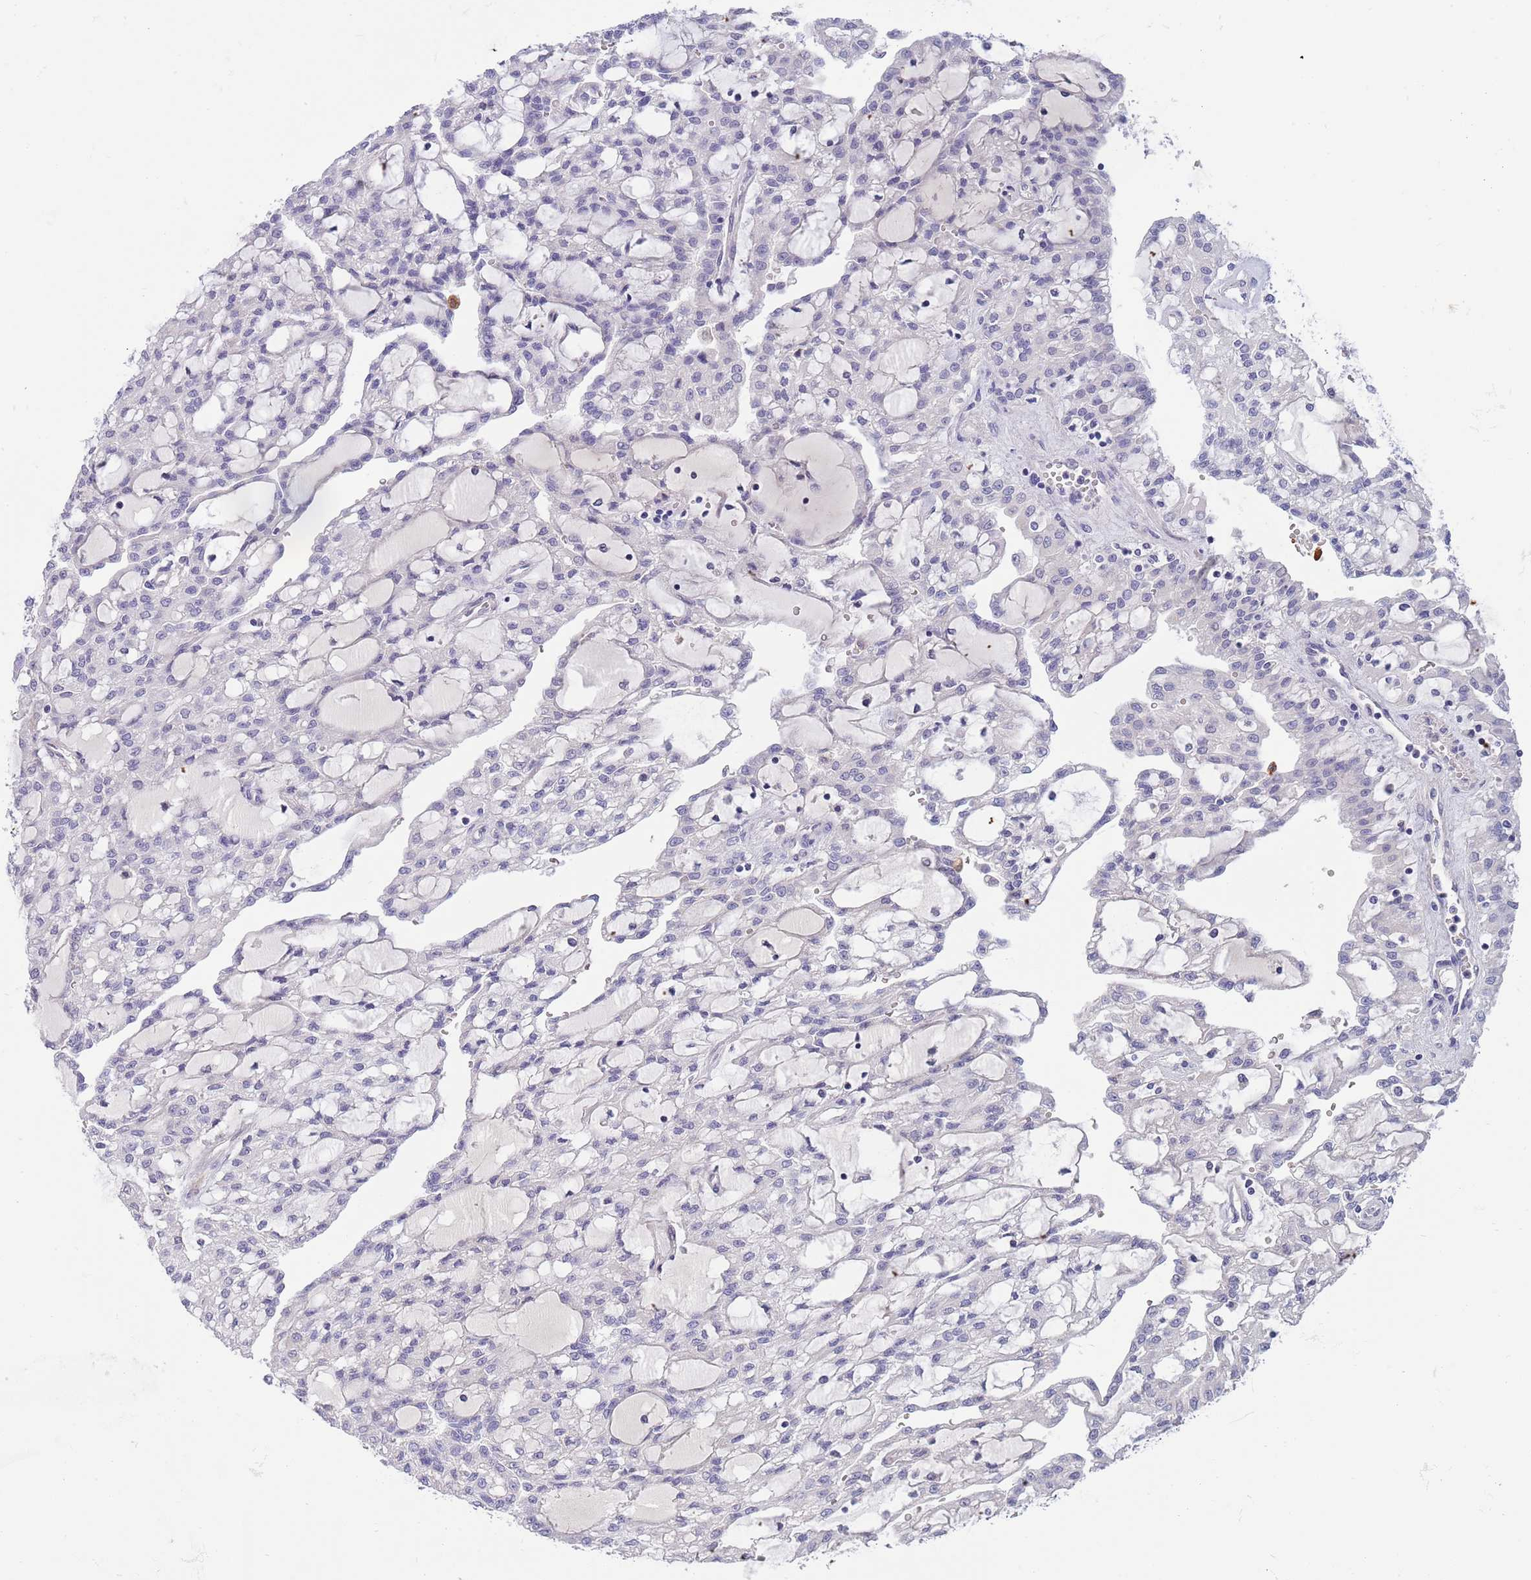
{"staining": {"intensity": "negative", "quantity": "none", "location": "none"}, "tissue": "renal cancer", "cell_type": "Tumor cells", "image_type": "cancer", "snomed": [{"axis": "morphology", "description": "Adenocarcinoma, NOS"}, {"axis": "topography", "description": "Kidney"}], "caption": "DAB (3,3'-diaminobenzidine) immunohistochemical staining of human adenocarcinoma (renal) shows no significant expression in tumor cells.", "gene": "NLRP6", "patient": {"sex": "male", "age": 63}}